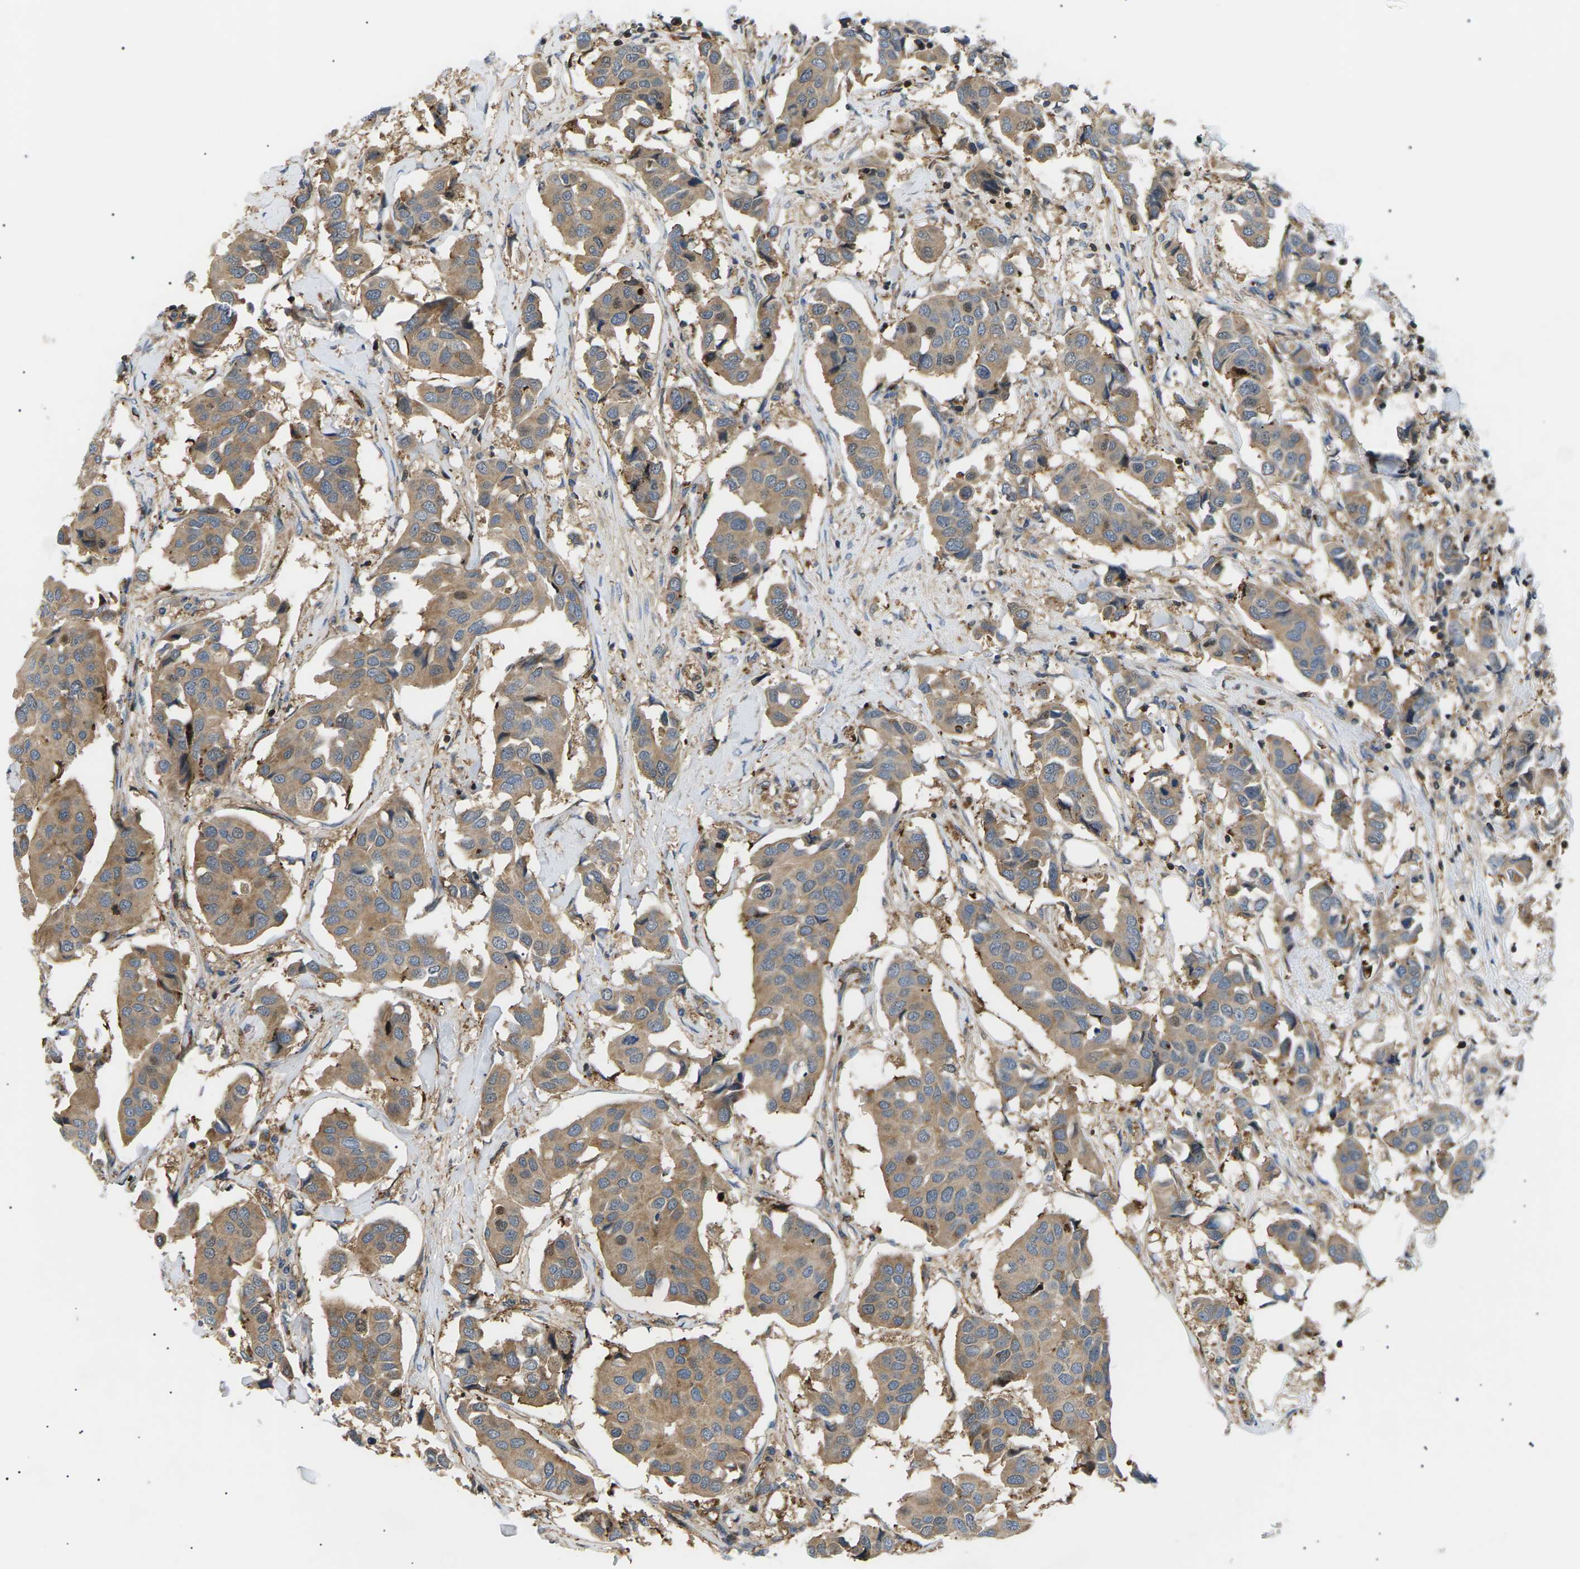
{"staining": {"intensity": "moderate", "quantity": ">75%", "location": "cytoplasmic/membranous"}, "tissue": "breast cancer", "cell_type": "Tumor cells", "image_type": "cancer", "snomed": [{"axis": "morphology", "description": "Duct carcinoma"}, {"axis": "topography", "description": "Breast"}], "caption": "Breast cancer stained with immunohistochemistry displays moderate cytoplasmic/membranous positivity in about >75% of tumor cells.", "gene": "TMTC4", "patient": {"sex": "female", "age": 80}}